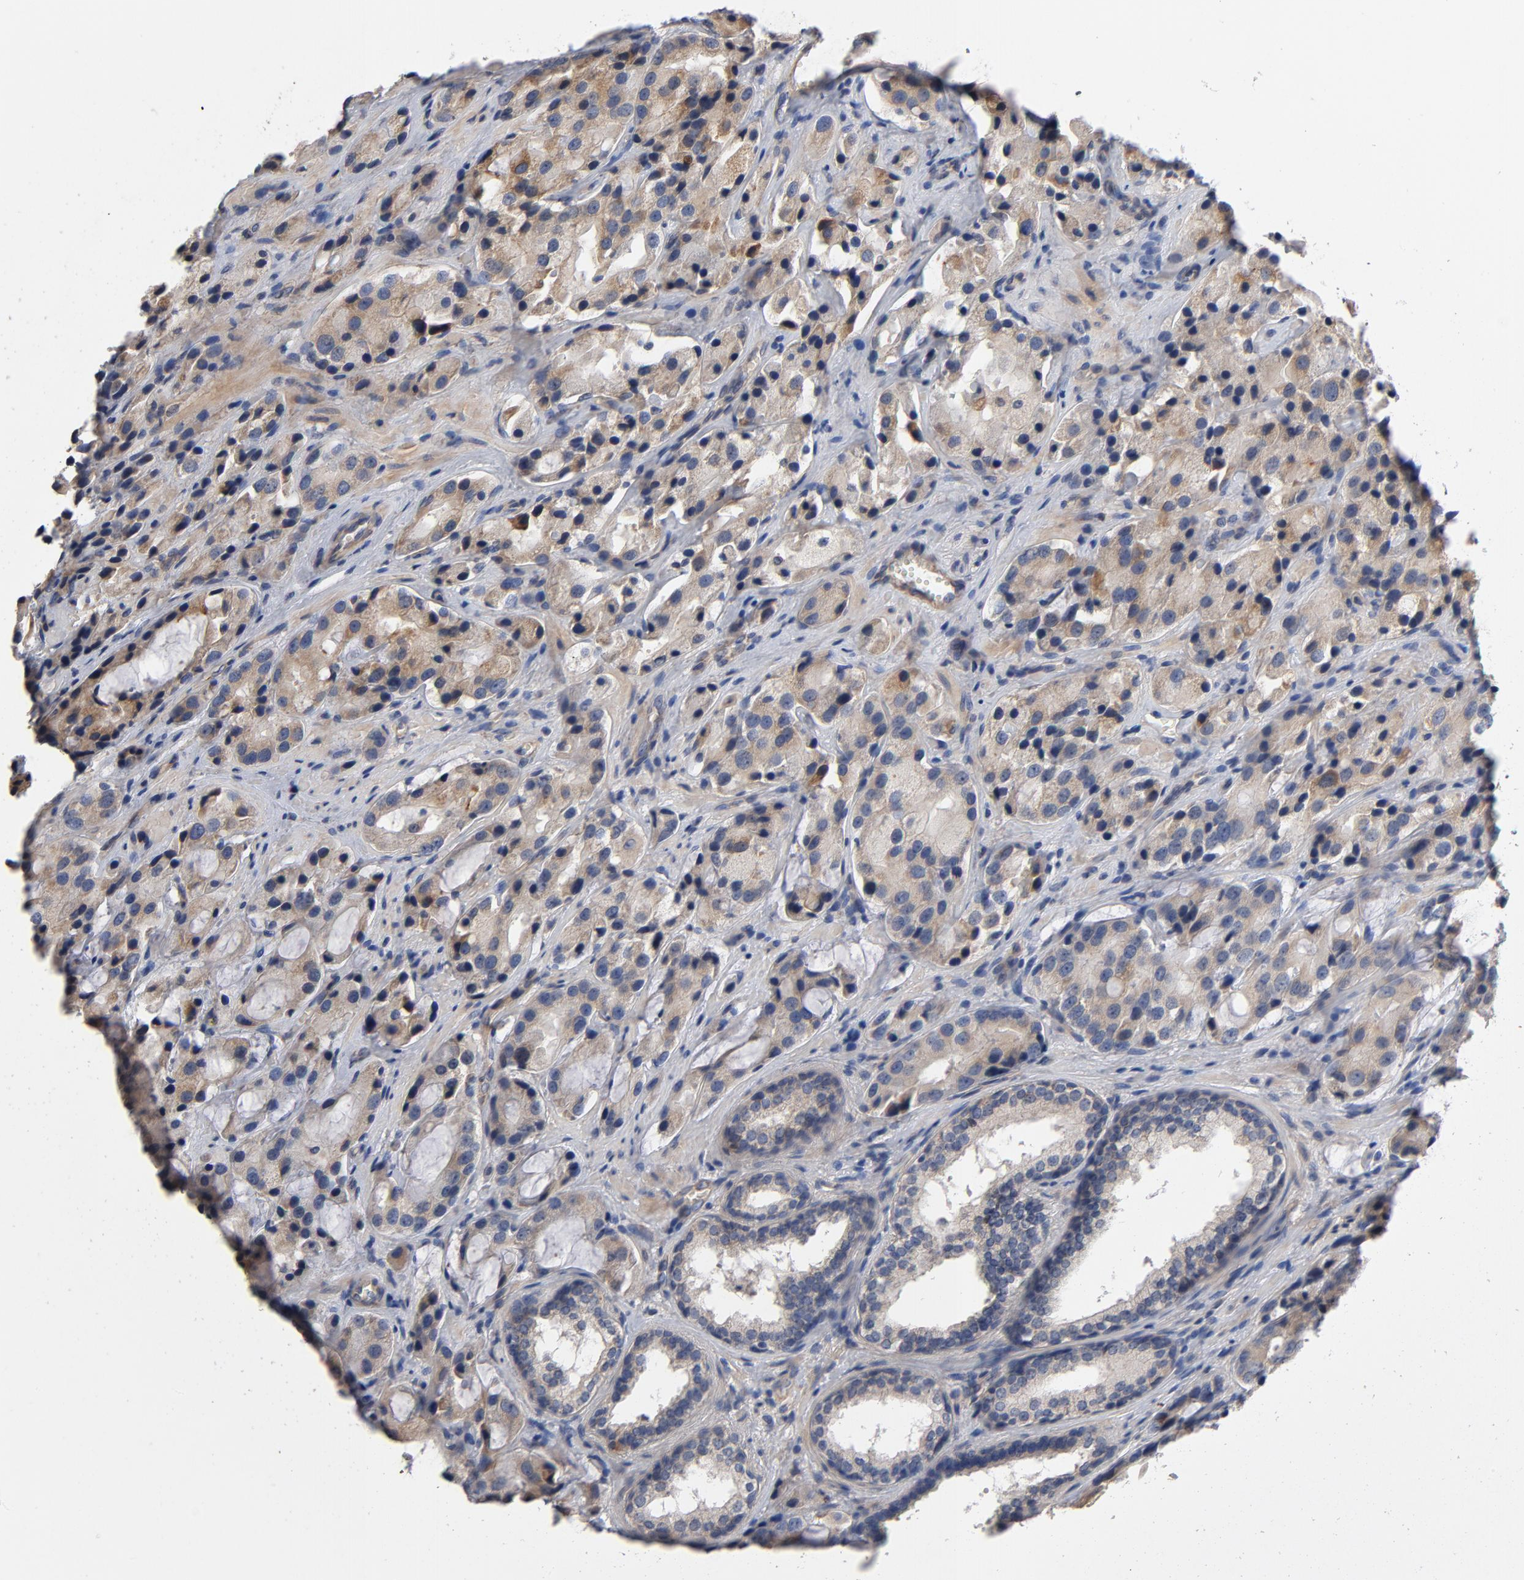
{"staining": {"intensity": "weak", "quantity": ">75%", "location": "cytoplasmic/membranous"}, "tissue": "prostate cancer", "cell_type": "Tumor cells", "image_type": "cancer", "snomed": [{"axis": "morphology", "description": "Adenocarcinoma, High grade"}, {"axis": "topography", "description": "Prostate"}], "caption": "Brown immunohistochemical staining in human high-grade adenocarcinoma (prostate) reveals weak cytoplasmic/membranous expression in approximately >75% of tumor cells. The protein is stained brown, and the nuclei are stained in blue (DAB IHC with brightfield microscopy, high magnification).", "gene": "CCDC134", "patient": {"sex": "male", "age": 70}}